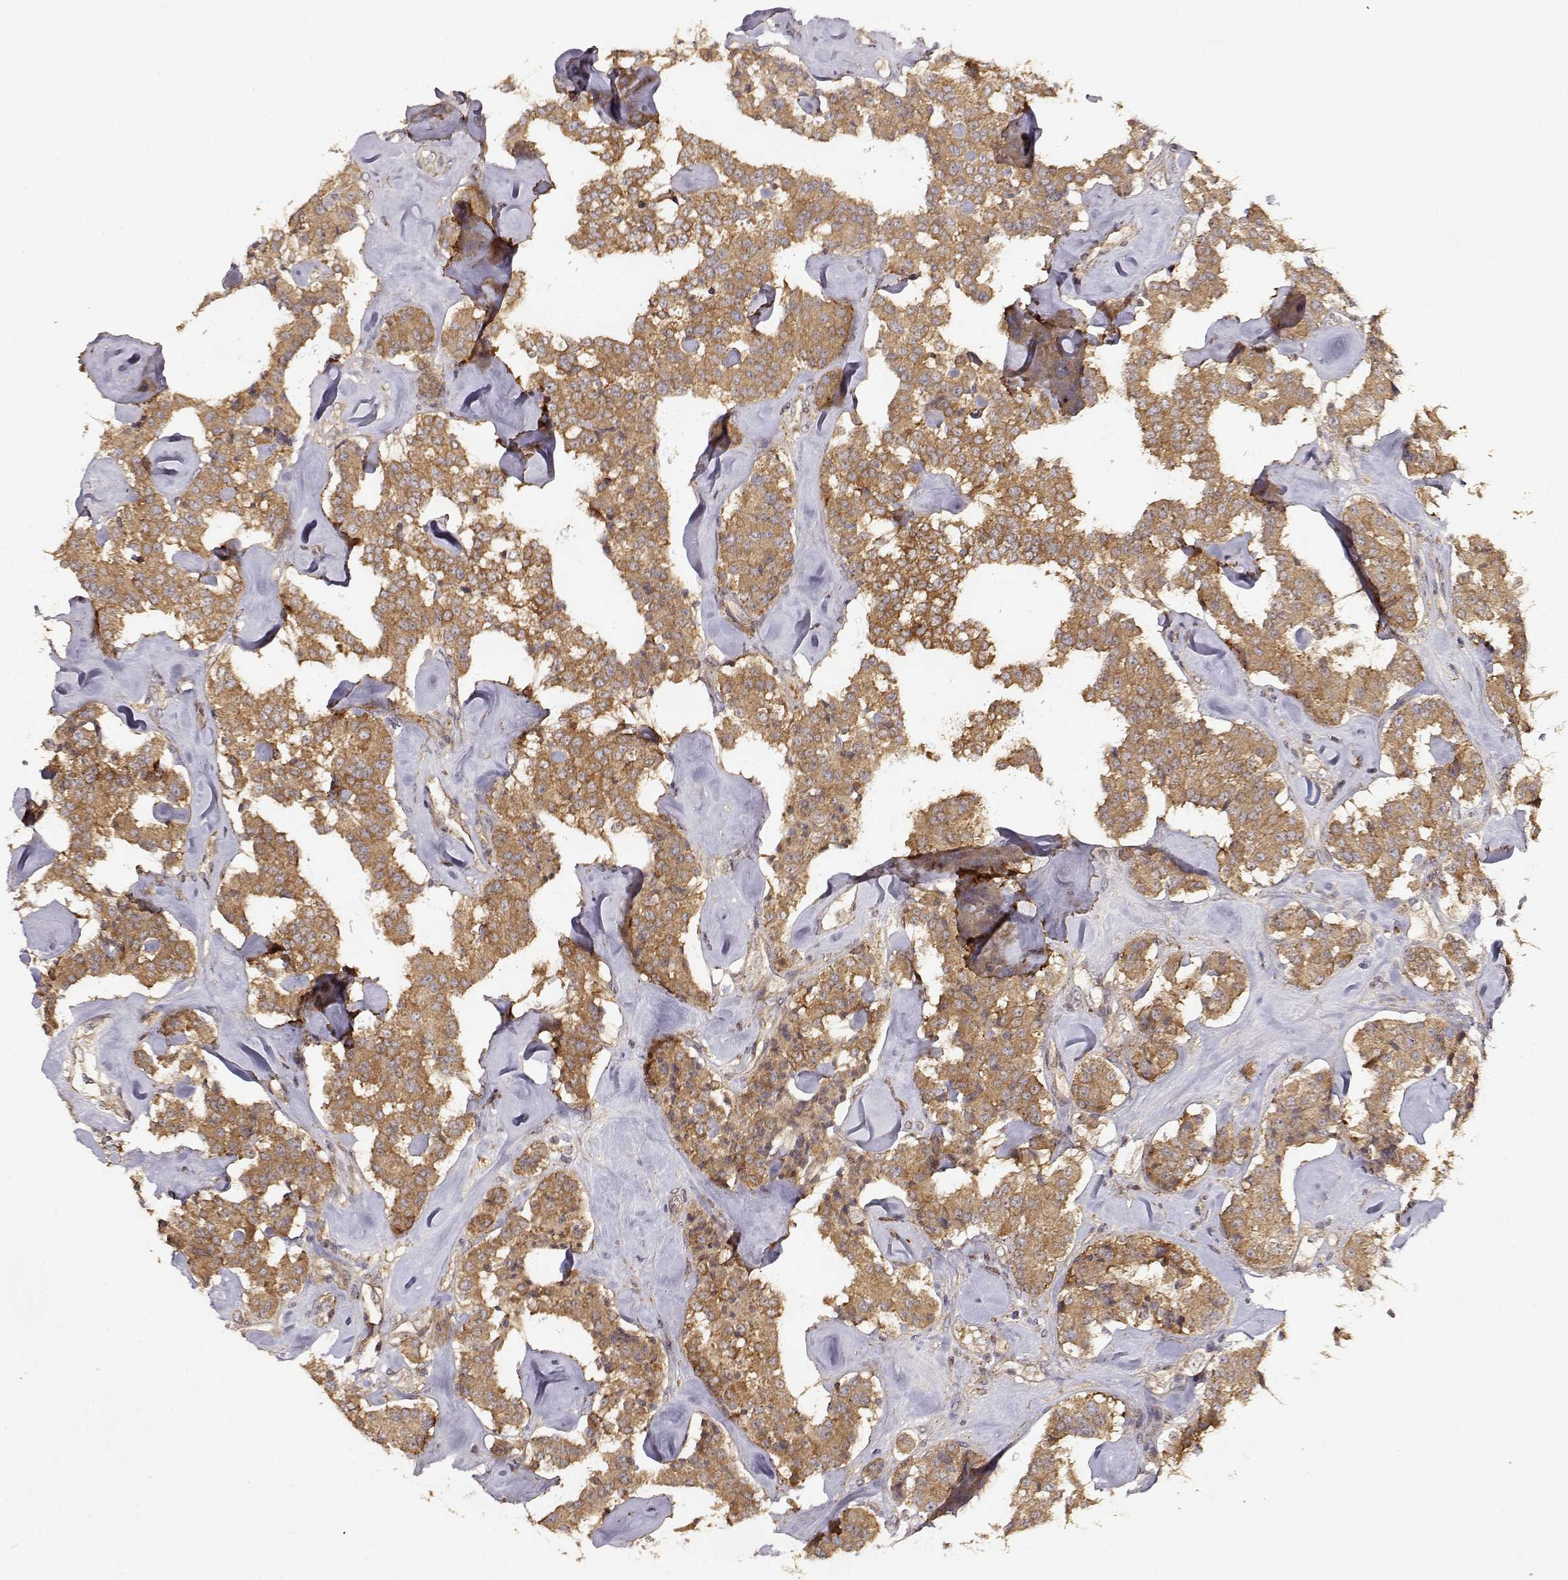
{"staining": {"intensity": "moderate", "quantity": ">75%", "location": "cytoplasmic/membranous"}, "tissue": "carcinoid", "cell_type": "Tumor cells", "image_type": "cancer", "snomed": [{"axis": "morphology", "description": "Carcinoid, malignant, NOS"}, {"axis": "topography", "description": "Pancreas"}], "caption": "Protein staining by IHC demonstrates moderate cytoplasmic/membranous positivity in about >75% of tumor cells in carcinoid. (IHC, brightfield microscopy, high magnification).", "gene": "PICK1", "patient": {"sex": "male", "age": 41}}